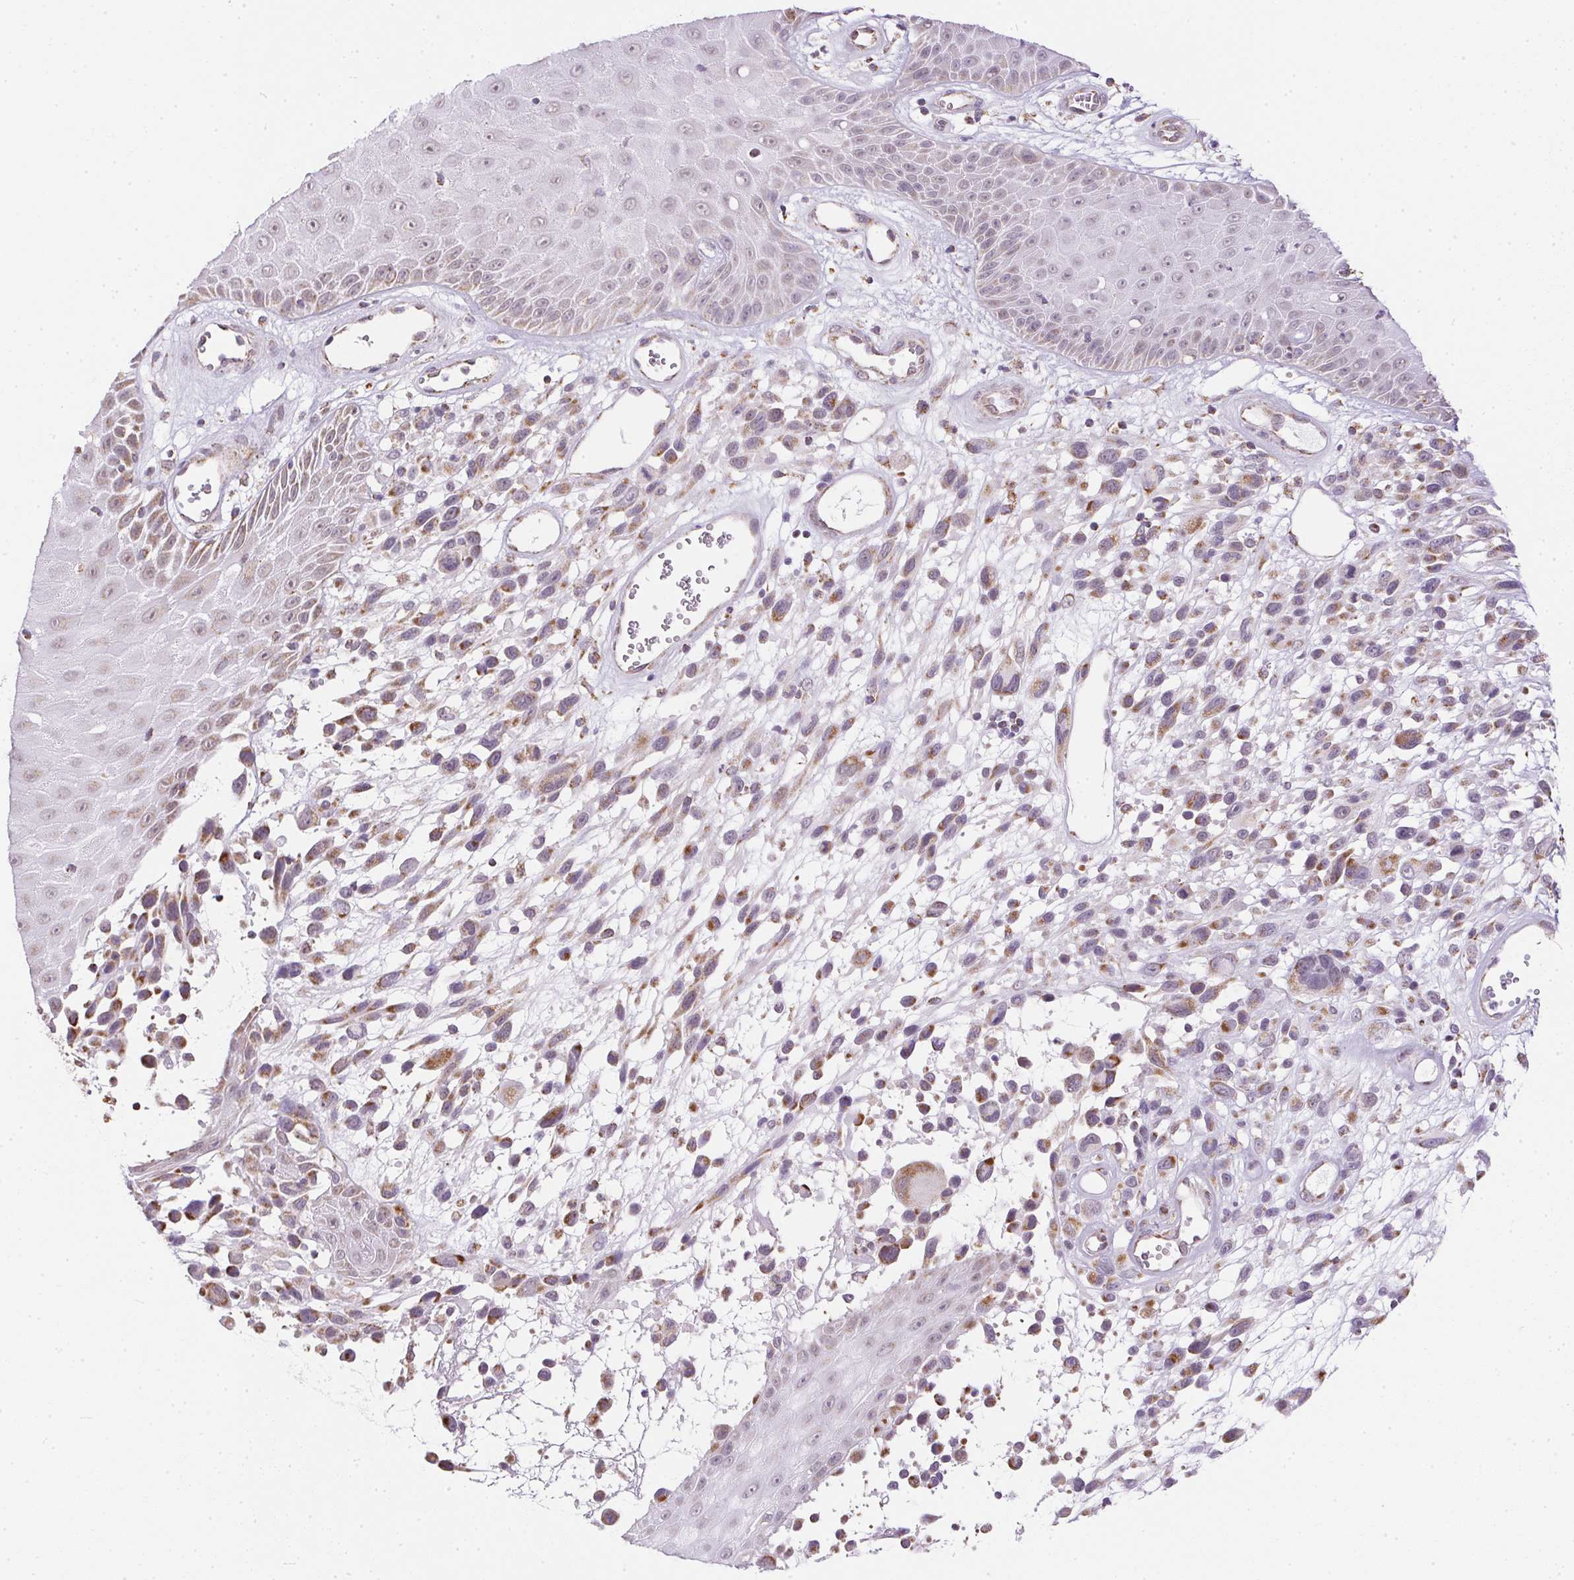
{"staining": {"intensity": "moderate", "quantity": ">75%", "location": "cytoplasmic/membranous"}, "tissue": "melanoma", "cell_type": "Tumor cells", "image_type": "cancer", "snomed": [{"axis": "morphology", "description": "Malignant melanoma, NOS"}, {"axis": "topography", "description": "Skin"}], "caption": "High-magnification brightfield microscopy of melanoma stained with DAB (3,3'-diaminobenzidine) (brown) and counterstained with hematoxylin (blue). tumor cells exhibit moderate cytoplasmic/membranous staining is appreciated in about>75% of cells.", "gene": "MAPK11", "patient": {"sex": "male", "age": 68}}